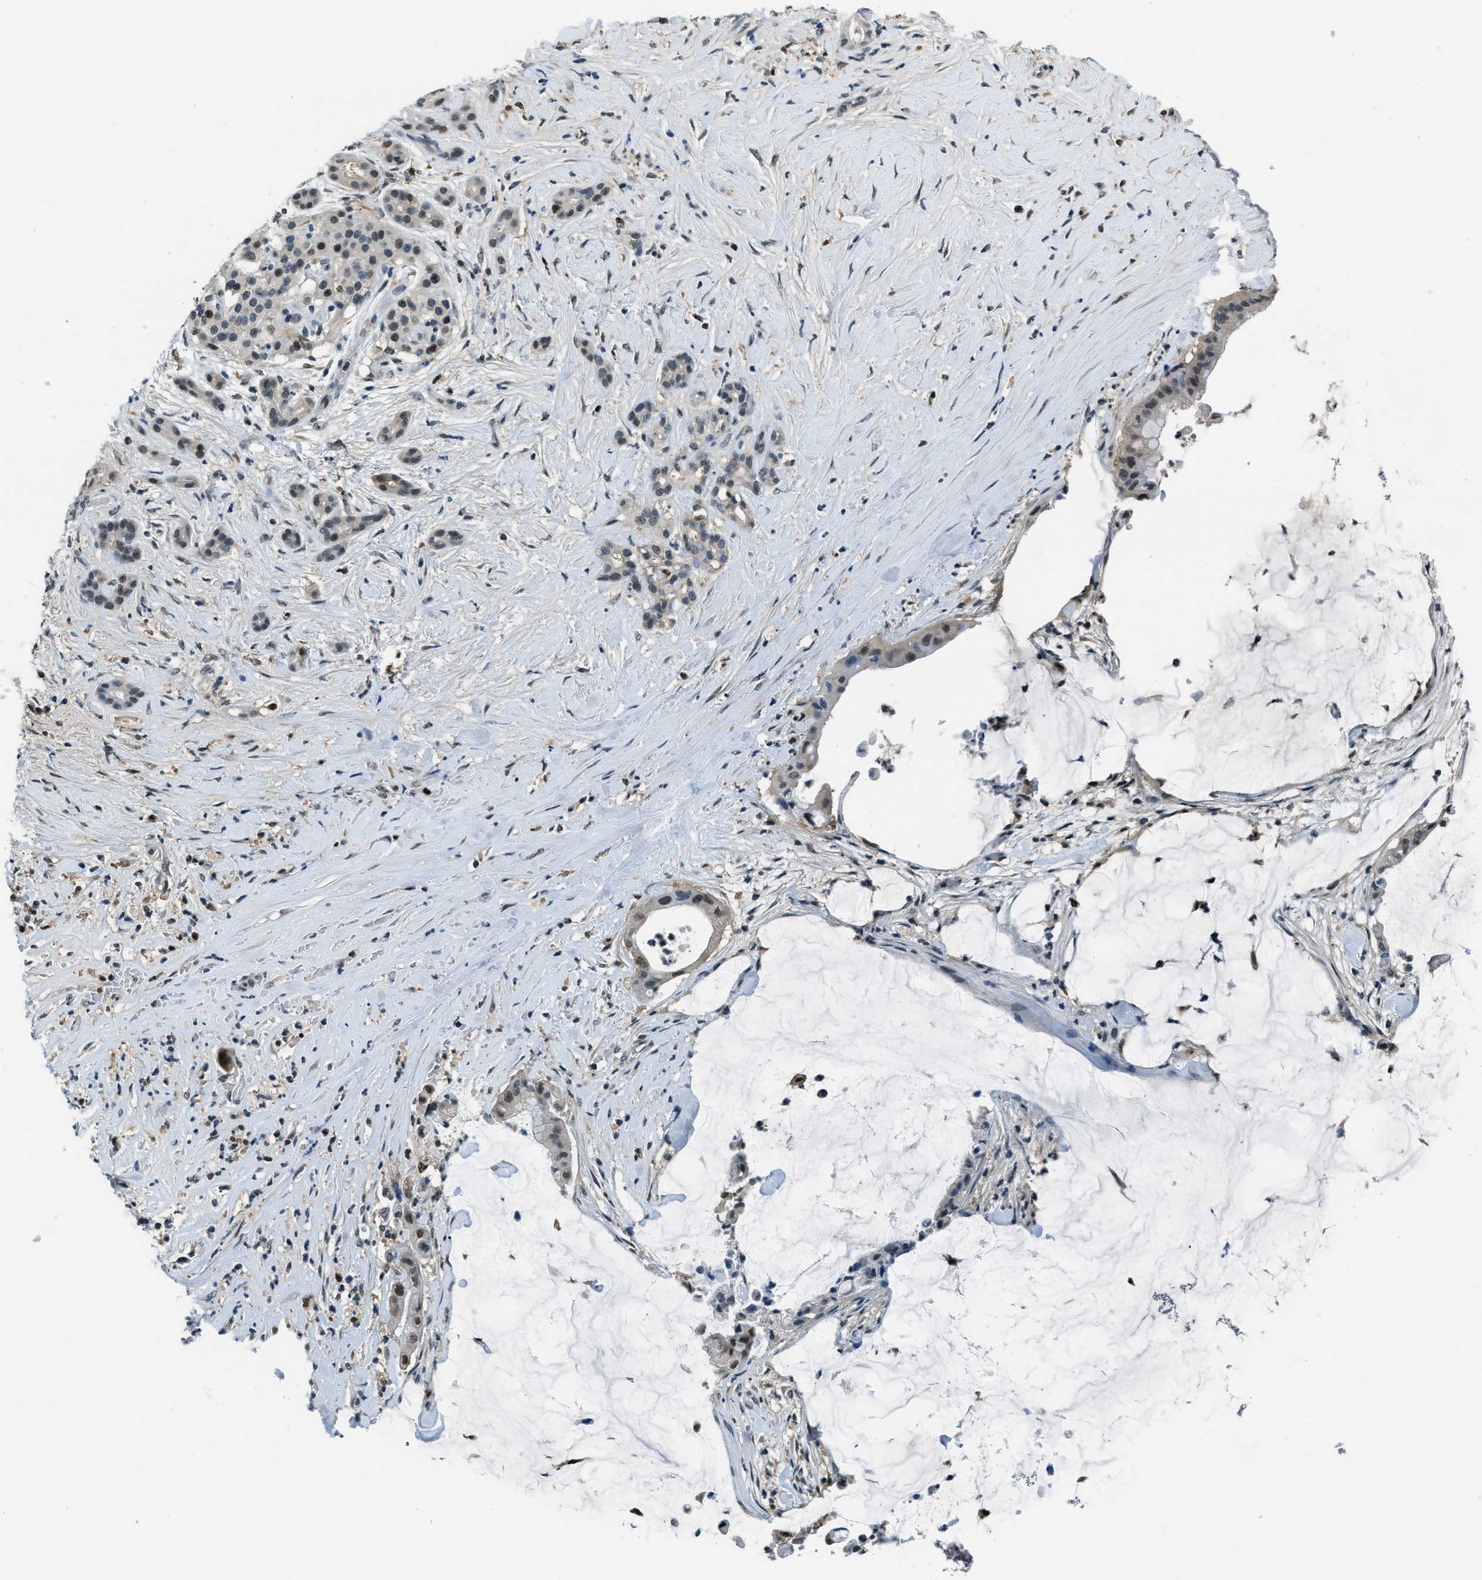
{"staining": {"intensity": "moderate", "quantity": "25%-75%", "location": "nuclear"}, "tissue": "pancreatic cancer", "cell_type": "Tumor cells", "image_type": "cancer", "snomed": [{"axis": "morphology", "description": "Adenocarcinoma, NOS"}, {"axis": "topography", "description": "Pancreas"}], "caption": "Pancreatic cancer (adenocarcinoma) stained with IHC reveals moderate nuclear expression in approximately 25%-75% of tumor cells.", "gene": "OGFR", "patient": {"sex": "male", "age": 41}}